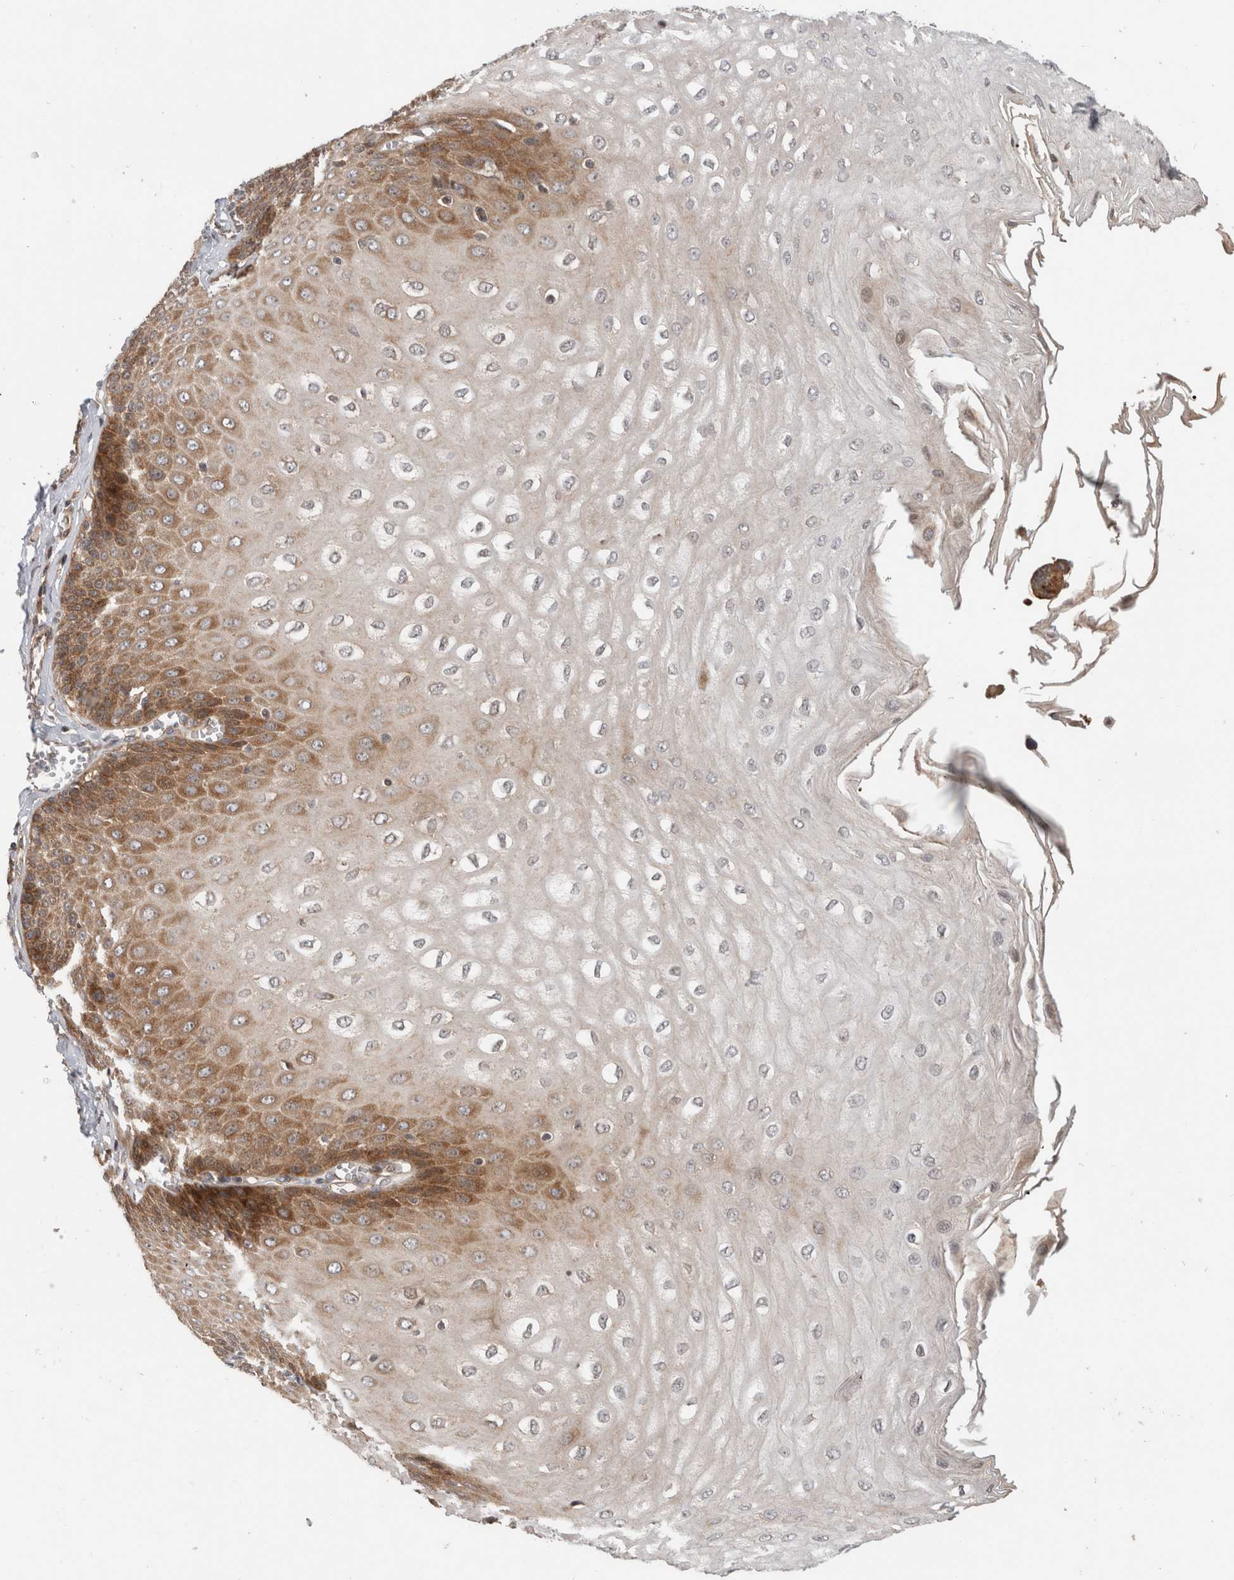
{"staining": {"intensity": "moderate", "quantity": "25%-75%", "location": "cytoplasmic/membranous"}, "tissue": "esophagus", "cell_type": "Squamous epithelial cells", "image_type": "normal", "snomed": [{"axis": "morphology", "description": "Normal tissue, NOS"}, {"axis": "topography", "description": "Esophagus"}], "caption": "This photomicrograph displays unremarkable esophagus stained with immunohistochemistry to label a protein in brown. The cytoplasmic/membranous of squamous epithelial cells show moderate positivity for the protein. Nuclei are counter-stained blue.", "gene": "PCDHB15", "patient": {"sex": "male", "age": 60}}